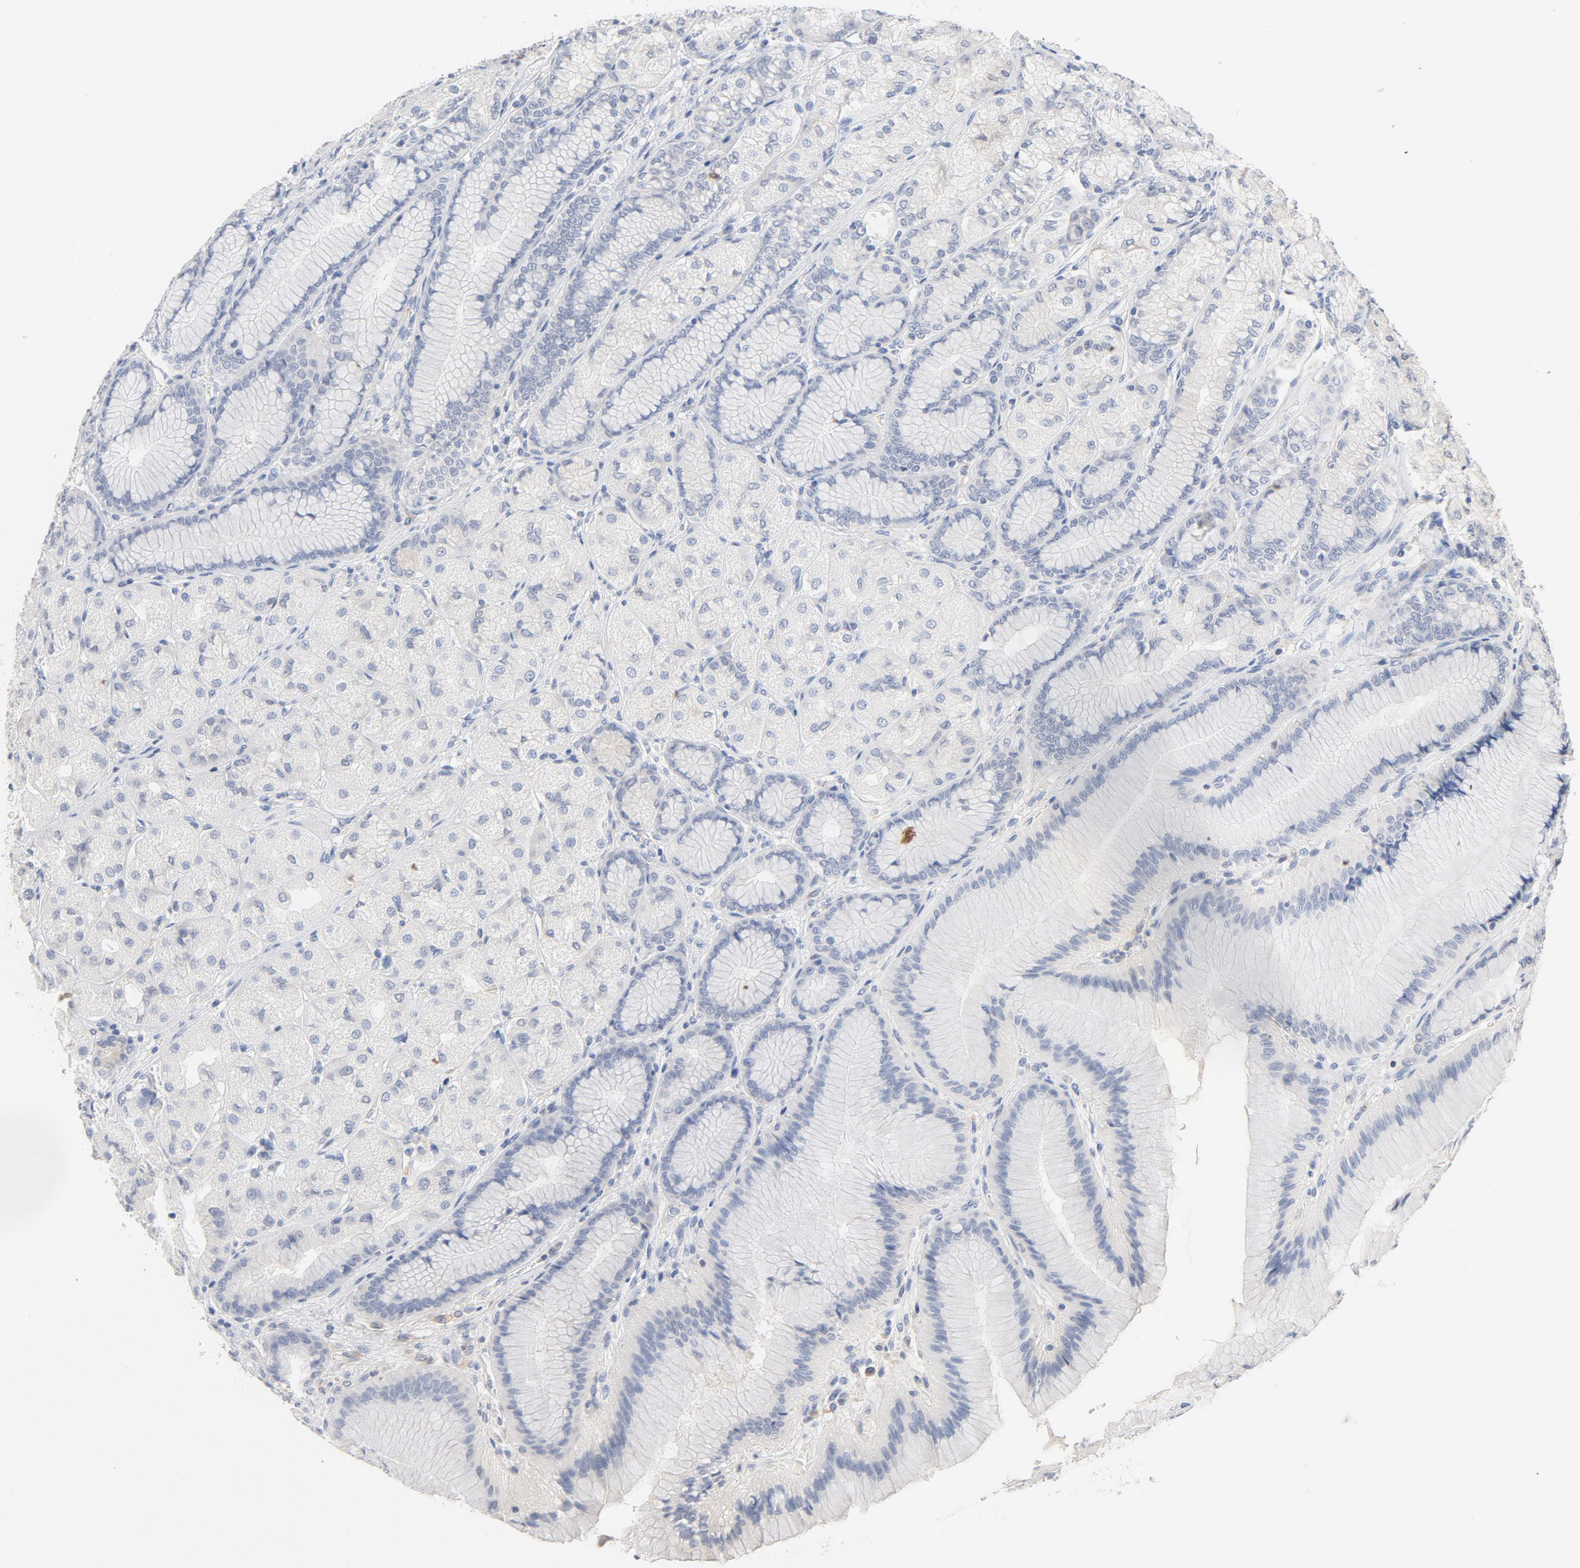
{"staining": {"intensity": "negative", "quantity": "none", "location": "none"}, "tissue": "stomach", "cell_type": "Glandular cells", "image_type": "normal", "snomed": [{"axis": "morphology", "description": "Normal tissue, NOS"}, {"axis": "morphology", "description": "Adenocarcinoma, NOS"}, {"axis": "topography", "description": "Stomach"}, {"axis": "topography", "description": "Stomach, lower"}], "caption": "IHC image of unremarkable human stomach stained for a protein (brown), which demonstrates no staining in glandular cells.", "gene": "STAT1", "patient": {"sex": "female", "age": 65}}